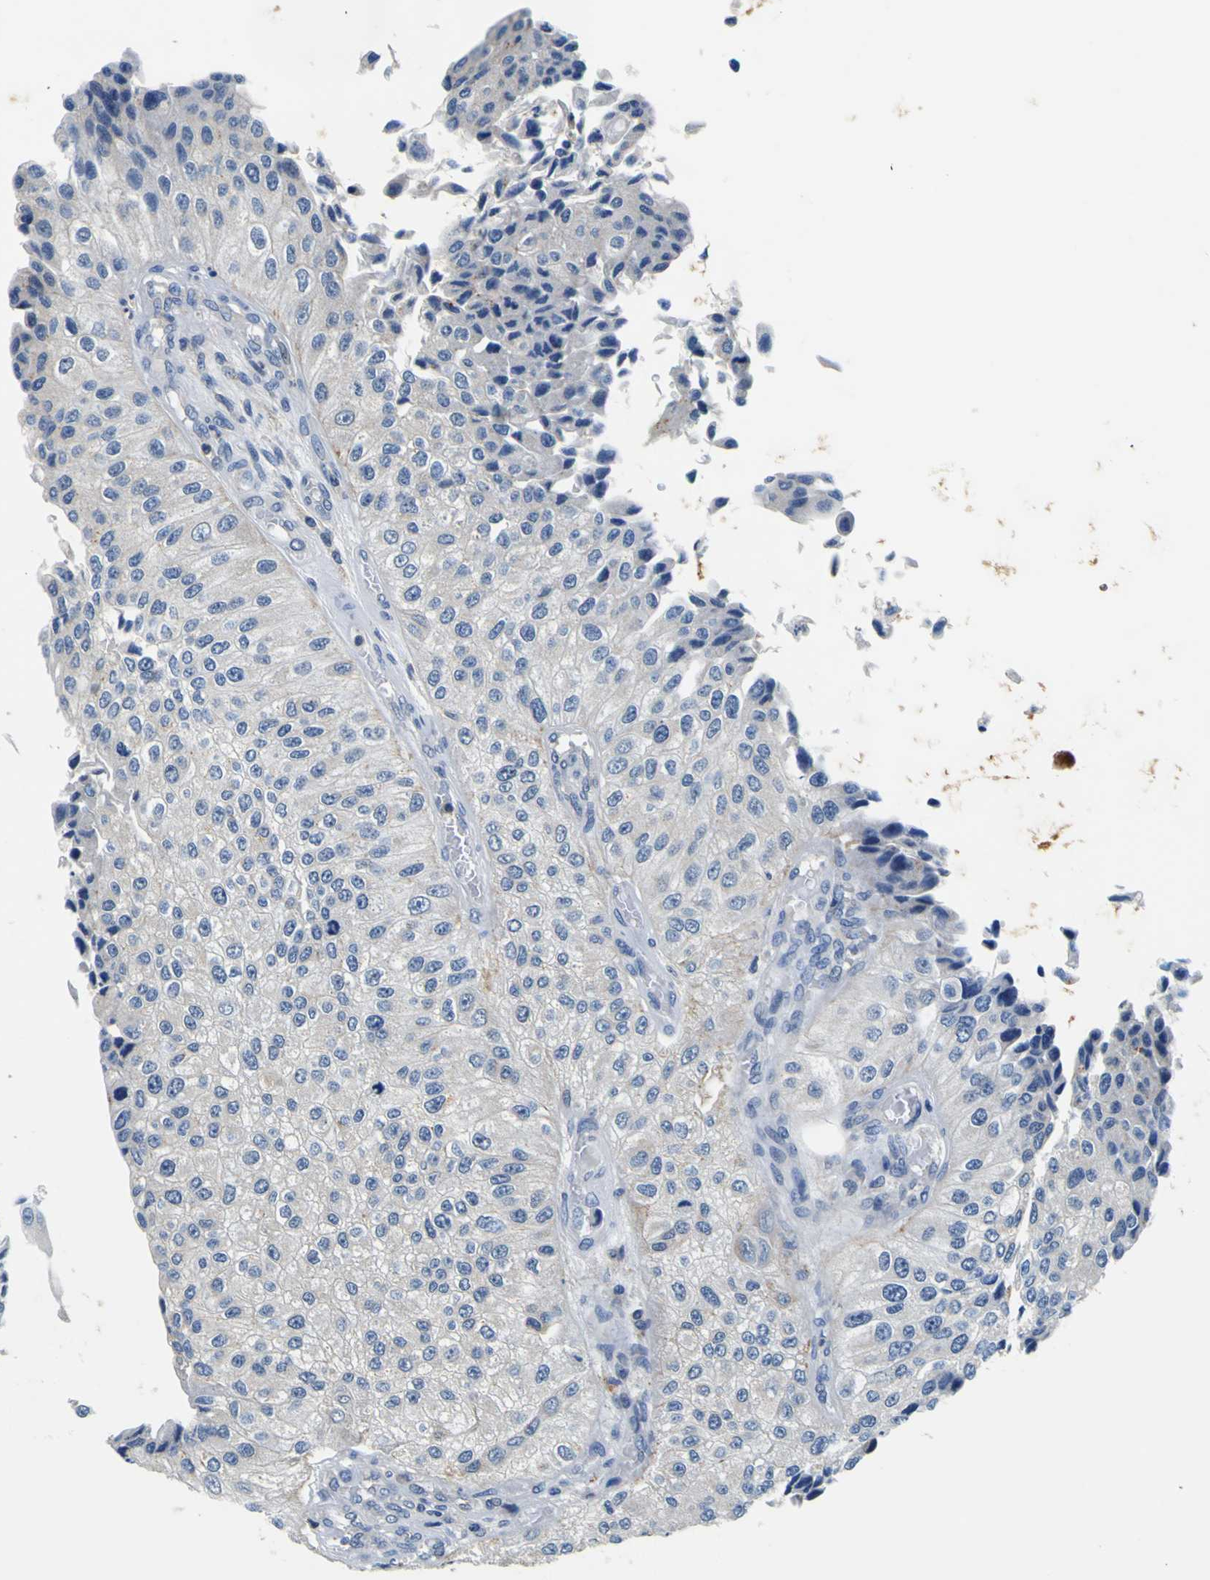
{"staining": {"intensity": "weak", "quantity": "<25%", "location": "cytoplasmic/membranous"}, "tissue": "urothelial cancer", "cell_type": "Tumor cells", "image_type": "cancer", "snomed": [{"axis": "morphology", "description": "Urothelial carcinoma, High grade"}, {"axis": "topography", "description": "Kidney"}, {"axis": "topography", "description": "Urinary bladder"}], "caption": "The photomicrograph exhibits no staining of tumor cells in urothelial carcinoma (high-grade).", "gene": "TNIK", "patient": {"sex": "male", "age": 77}}